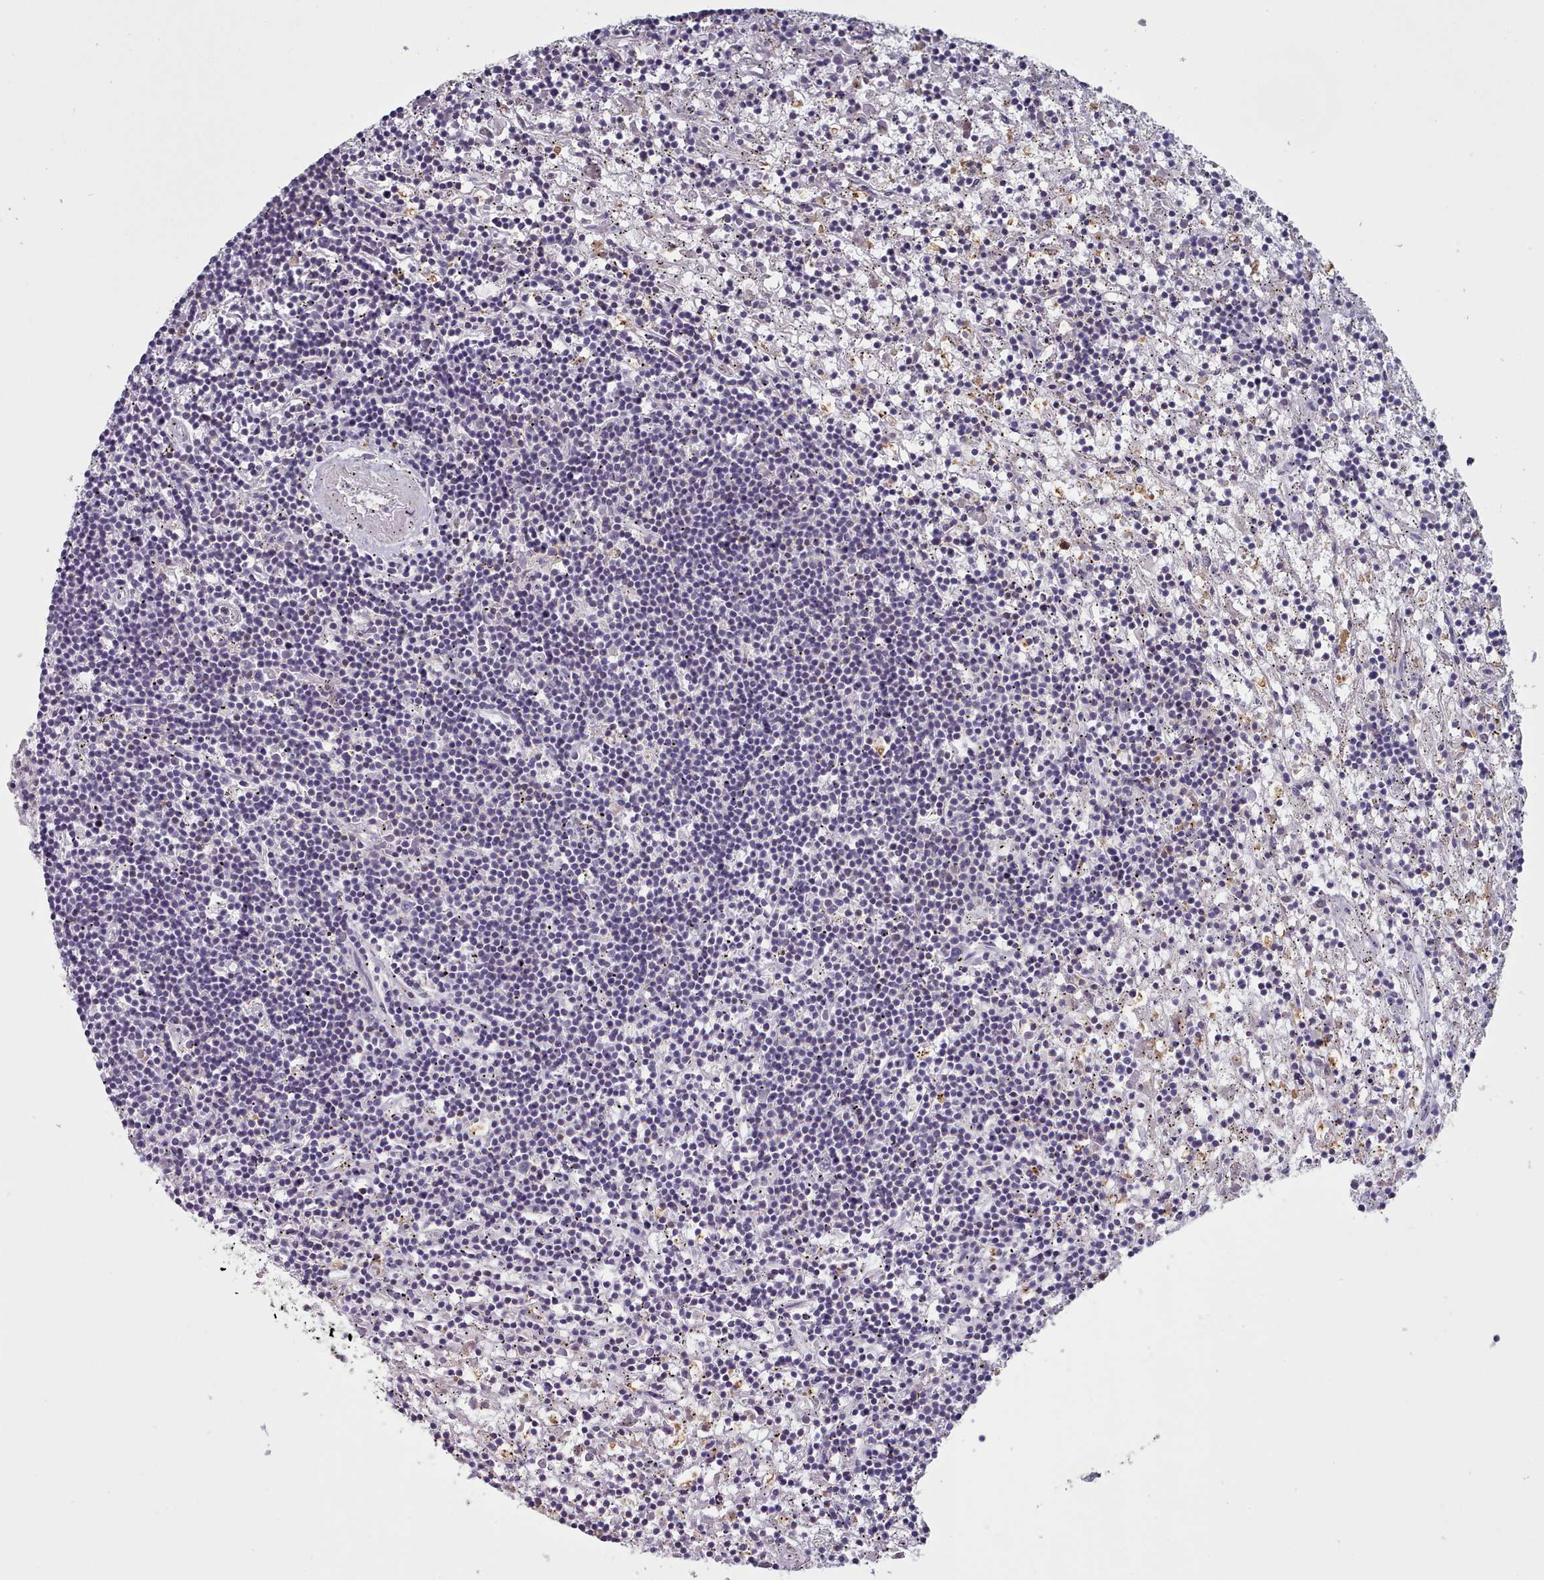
{"staining": {"intensity": "negative", "quantity": "none", "location": "none"}, "tissue": "lymphoma", "cell_type": "Tumor cells", "image_type": "cancer", "snomed": [{"axis": "morphology", "description": "Malignant lymphoma, non-Hodgkin's type, Low grade"}, {"axis": "topography", "description": "Spleen"}], "caption": "The photomicrograph demonstrates no significant staining in tumor cells of malignant lymphoma, non-Hodgkin's type (low-grade).", "gene": "RAC2", "patient": {"sex": "male", "age": 76}}